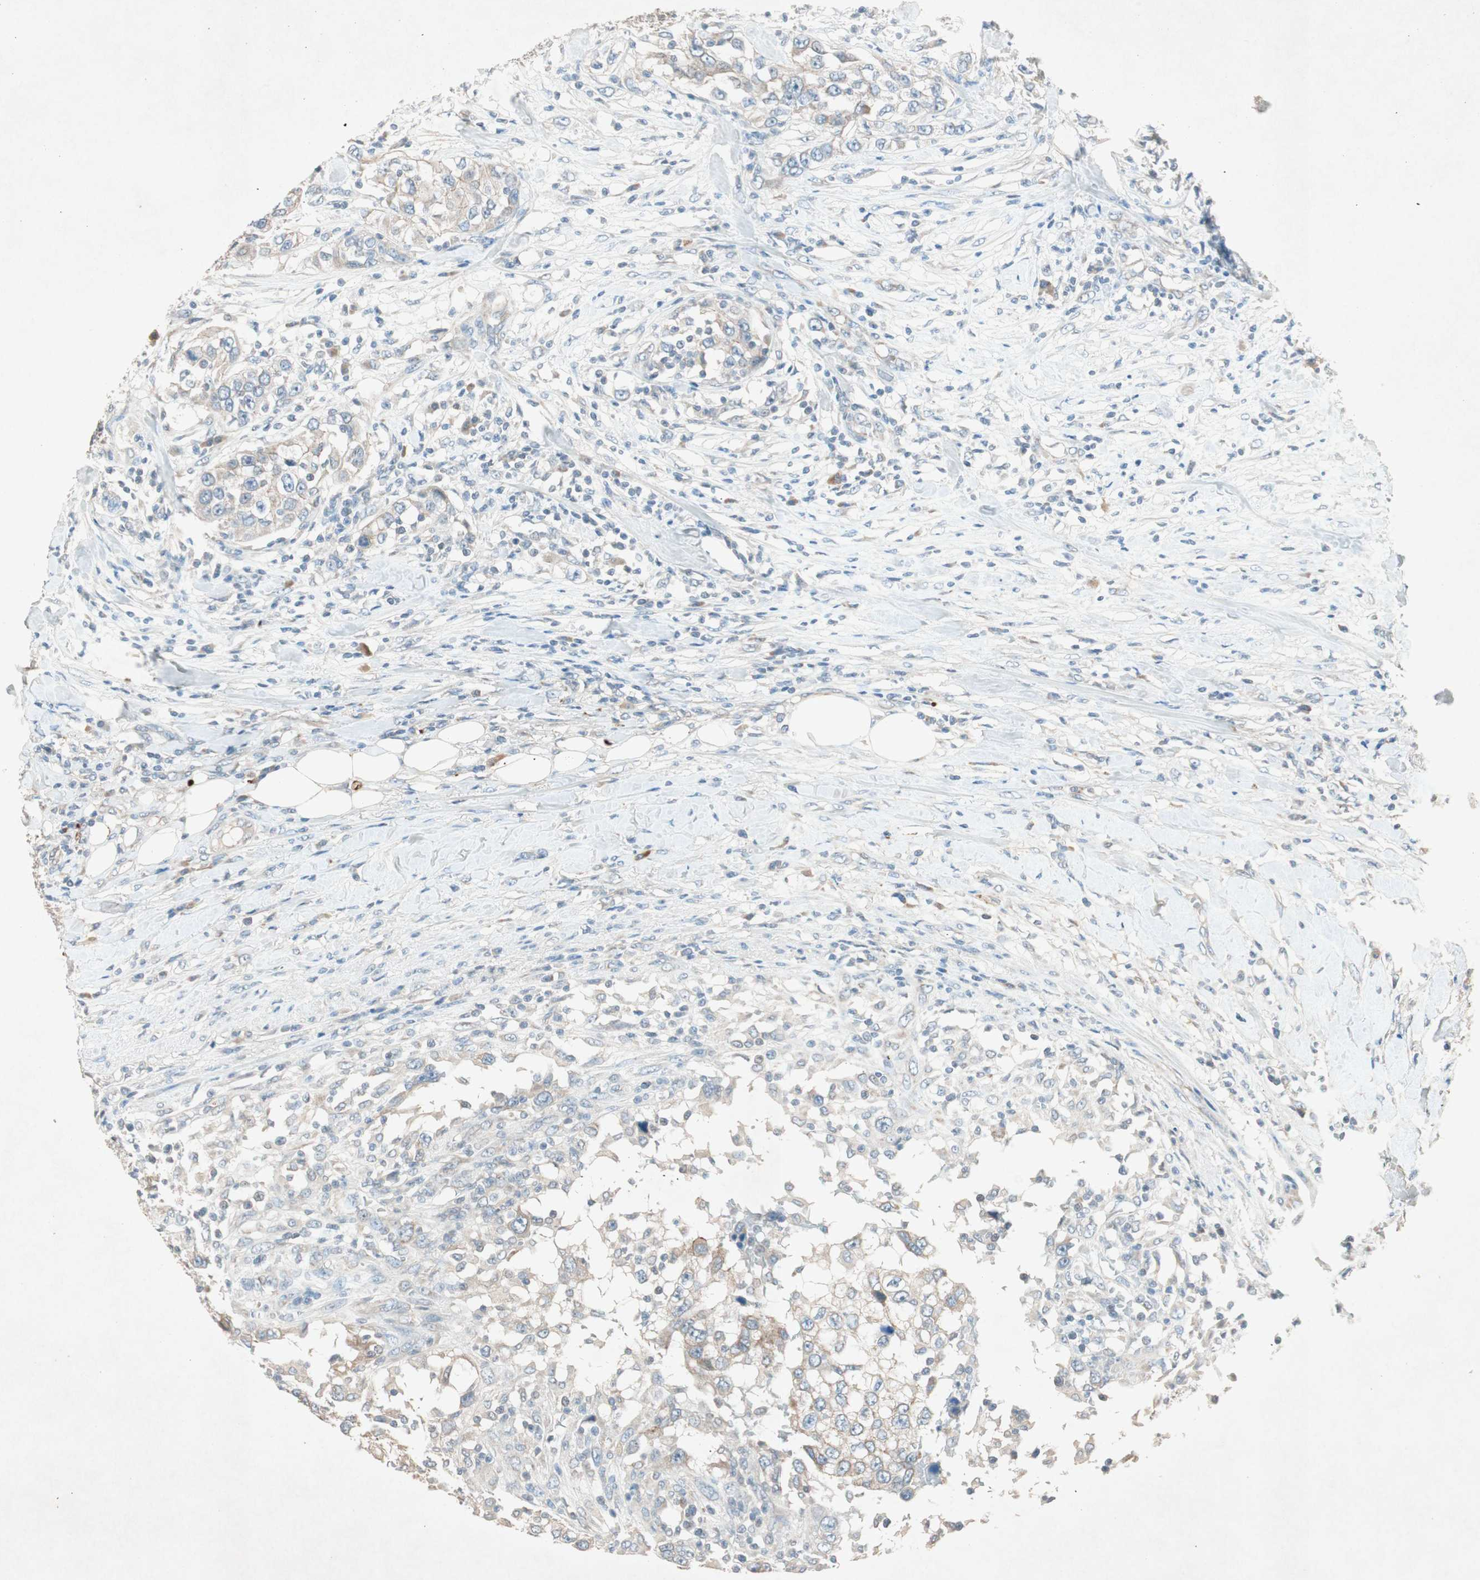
{"staining": {"intensity": "weak", "quantity": "<25%", "location": "cytoplasmic/membranous"}, "tissue": "urothelial cancer", "cell_type": "Tumor cells", "image_type": "cancer", "snomed": [{"axis": "morphology", "description": "Urothelial carcinoma, High grade"}, {"axis": "topography", "description": "Urinary bladder"}], "caption": "The image demonstrates no staining of tumor cells in urothelial cancer.", "gene": "NKAIN1", "patient": {"sex": "female", "age": 80}}